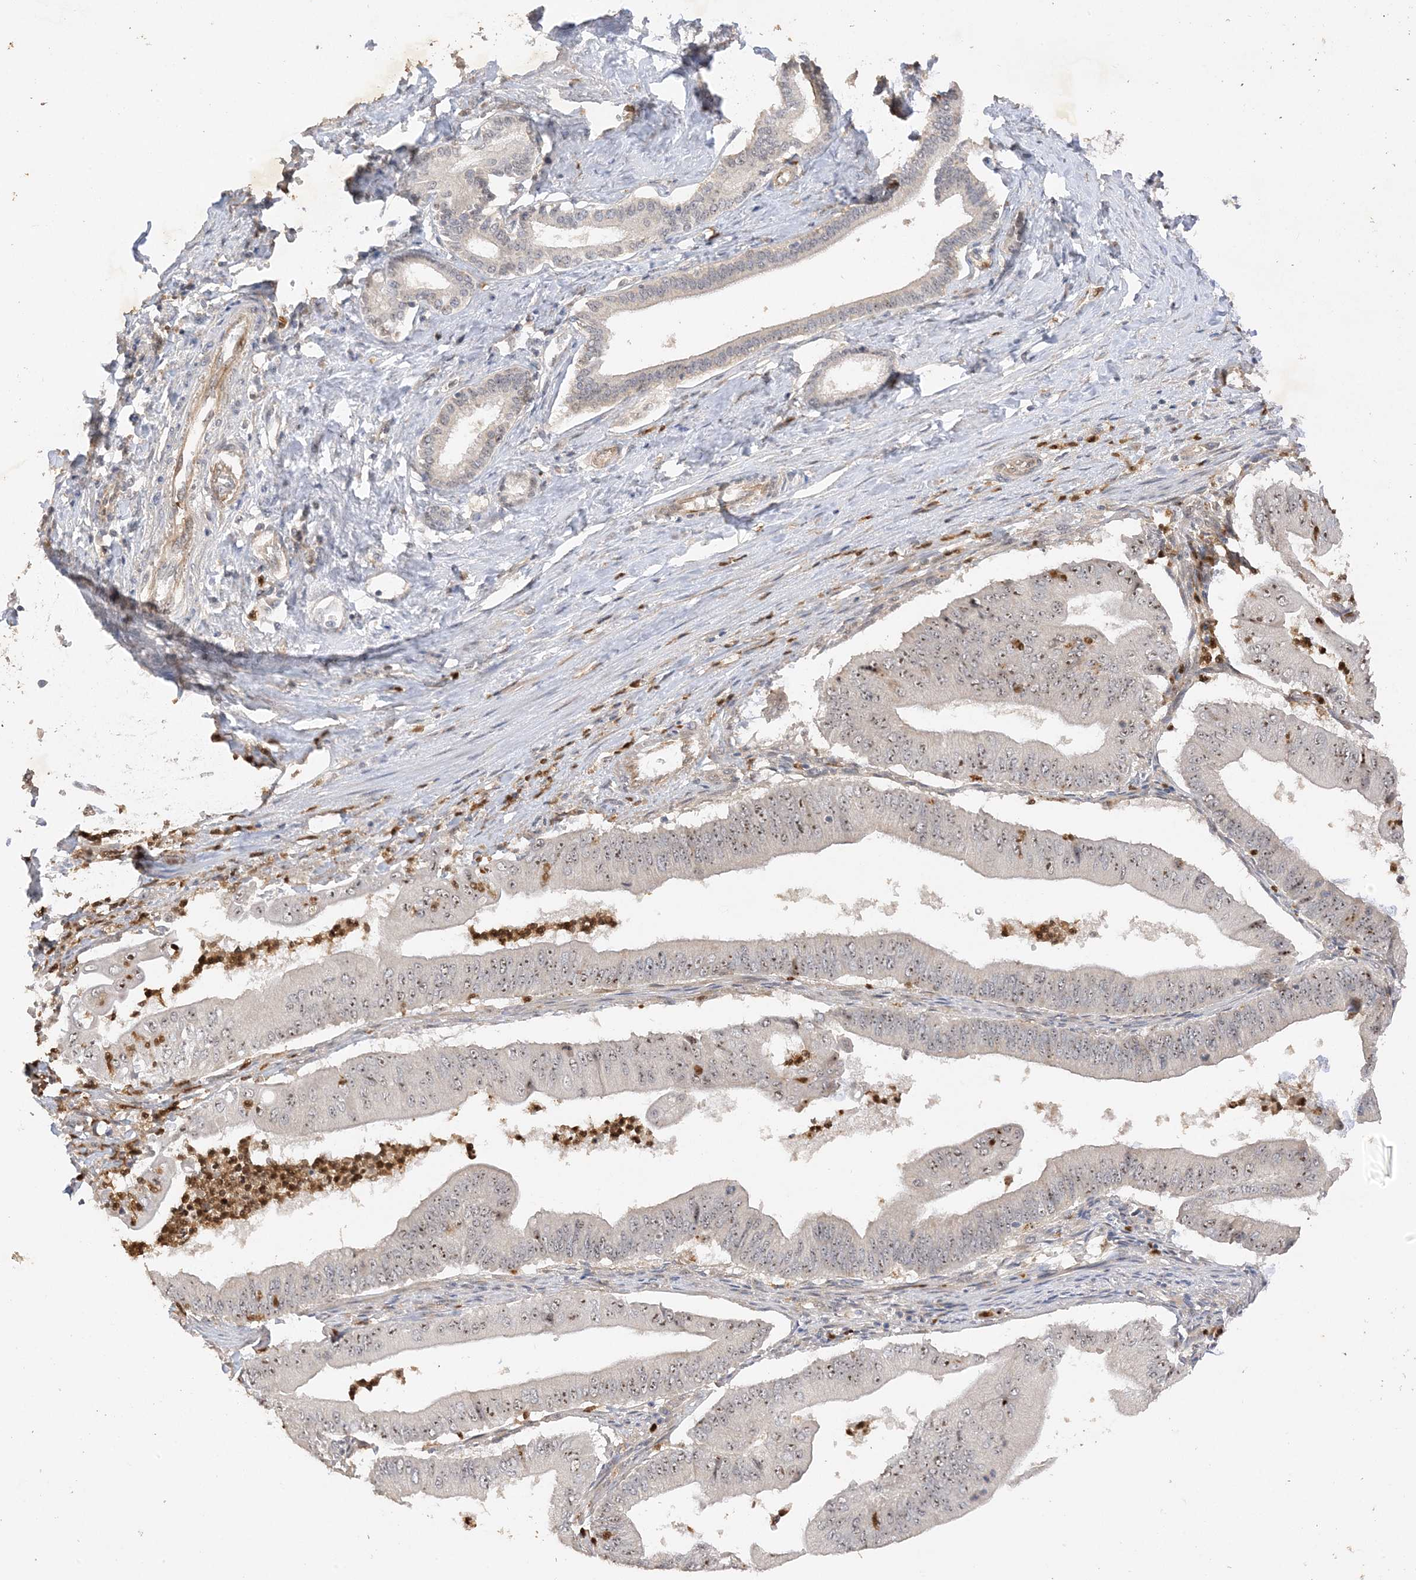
{"staining": {"intensity": "moderate", "quantity": "25%-75%", "location": "nuclear"}, "tissue": "pancreatic cancer", "cell_type": "Tumor cells", "image_type": "cancer", "snomed": [{"axis": "morphology", "description": "Adenocarcinoma, NOS"}, {"axis": "topography", "description": "Pancreas"}], "caption": "Pancreatic cancer (adenocarcinoma) stained with a protein marker reveals moderate staining in tumor cells.", "gene": "DDX18", "patient": {"sex": "female", "age": 77}}